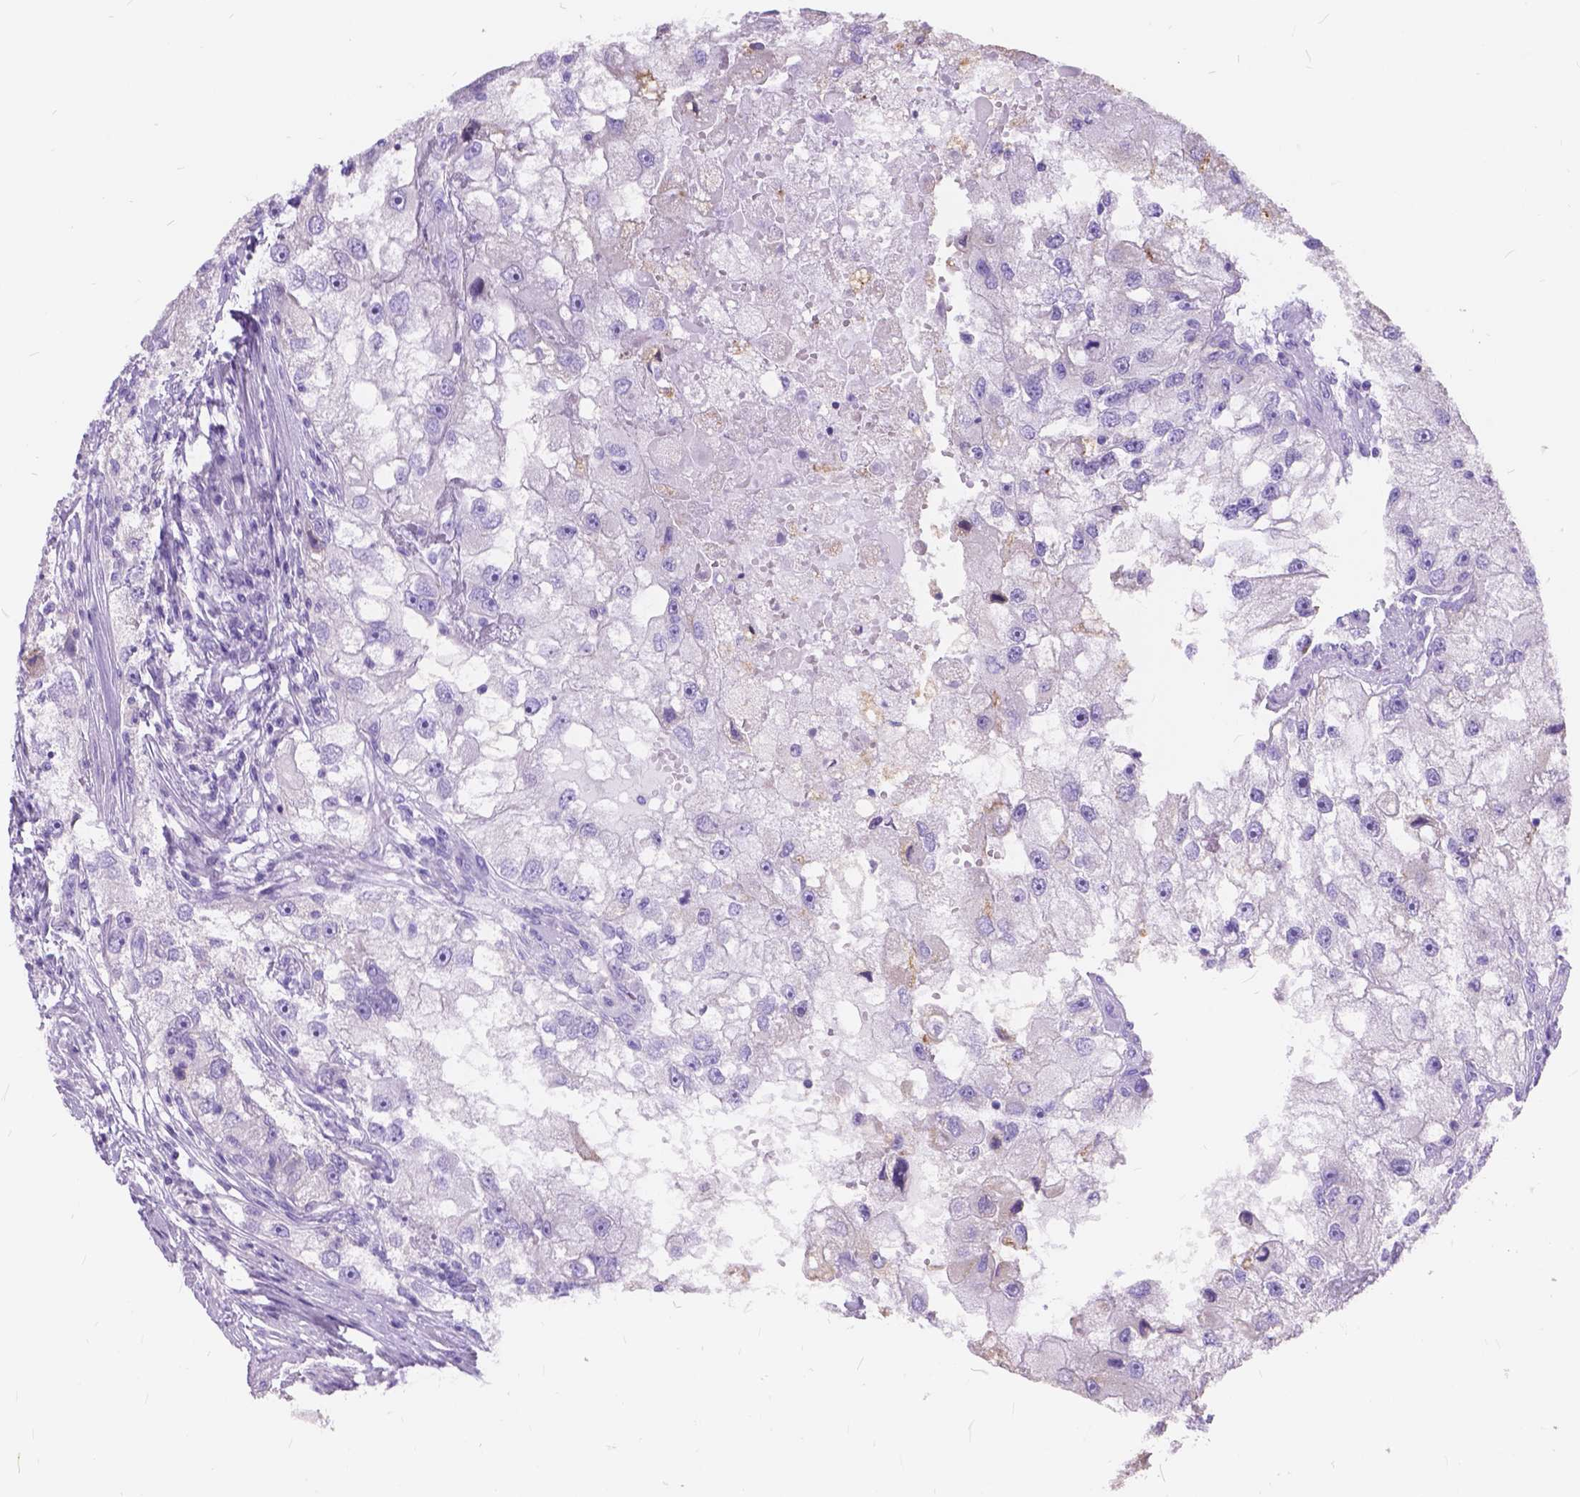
{"staining": {"intensity": "negative", "quantity": "none", "location": "none"}, "tissue": "renal cancer", "cell_type": "Tumor cells", "image_type": "cancer", "snomed": [{"axis": "morphology", "description": "Adenocarcinoma, NOS"}, {"axis": "topography", "description": "Kidney"}], "caption": "The image reveals no significant positivity in tumor cells of renal adenocarcinoma.", "gene": "FOXL2", "patient": {"sex": "male", "age": 63}}